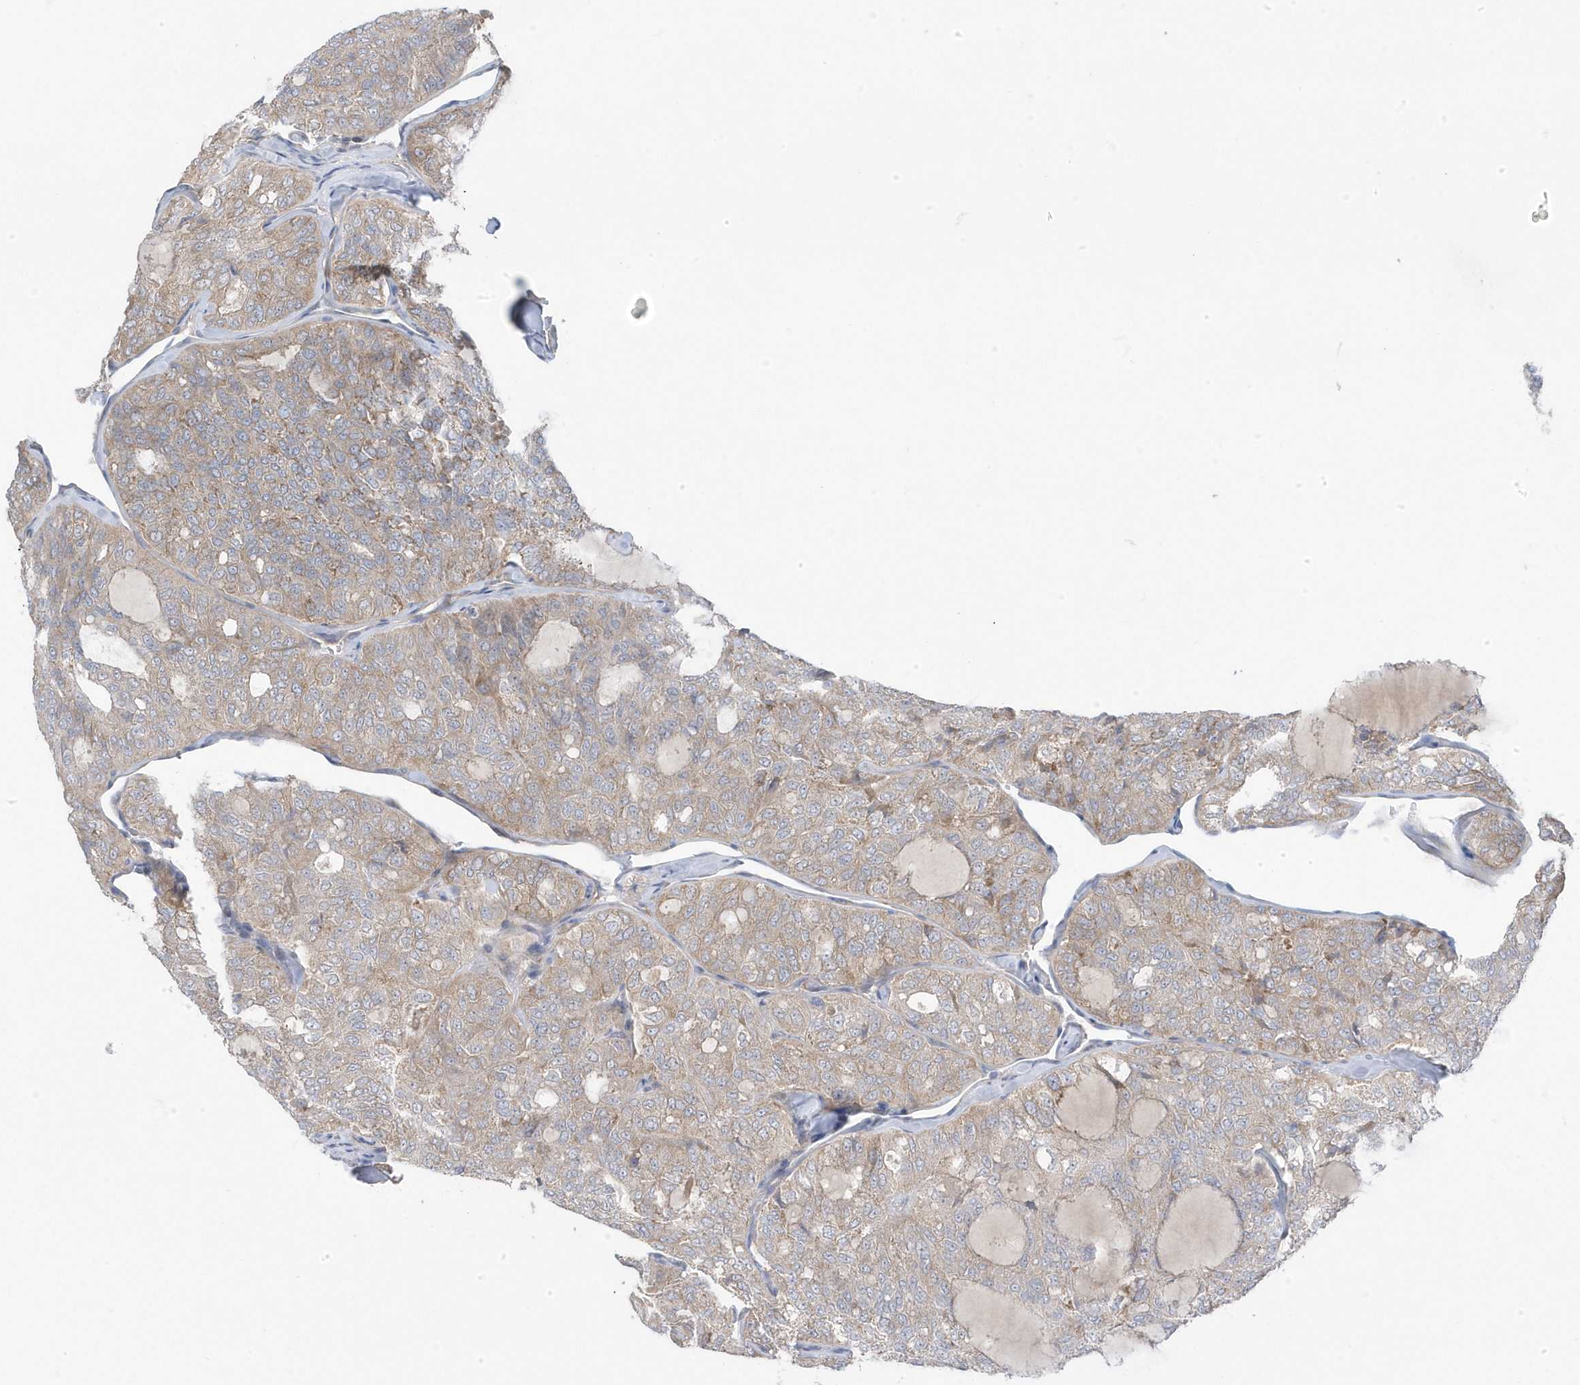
{"staining": {"intensity": "moderate", "quantity": ">75%", "location": "cytoplasmic/membranous"}, "tissue": "thyroid cancer", "cell_type": "Tumor cells", "image_type": "cancer", "snomed": [{"axis": "morphology", "description": "Follicular adenoma carcinoma, NOS"}, {"axis": "topography", "description": "Thyroid gland"}], "caption": "Thyroid cancer stained with DAB immunohistochemistry displays medium levels of moderate cytoplasmic/membranous expression in approximately >75% of tumor cells.", "gene": "ANAPC1", "patient": {"sex": "male", "age": 75}}